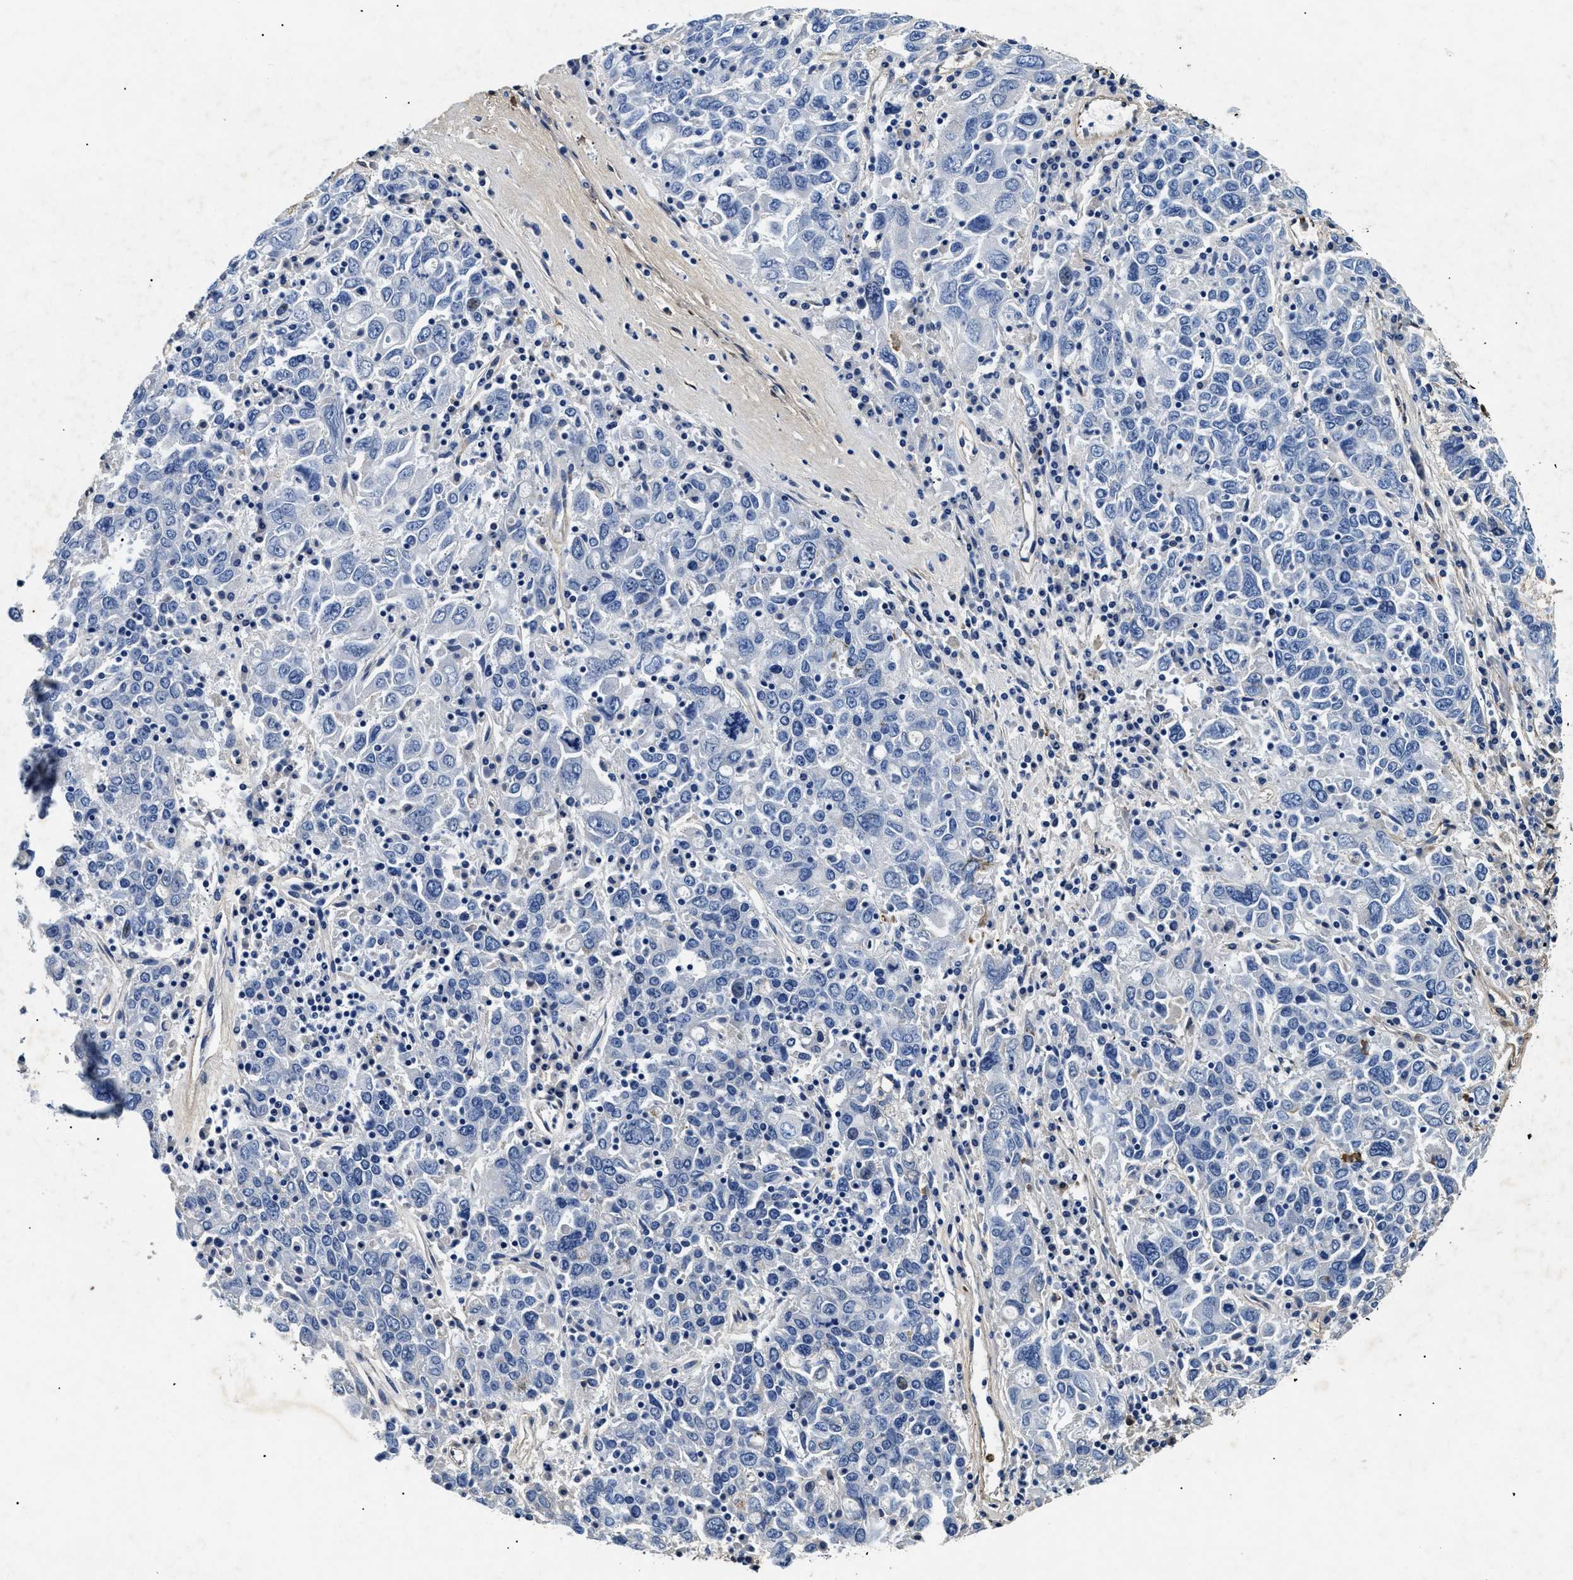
{"staining": {"intensity": "negative", "quantity": "none", "location": "none"}, "tissue": "ovarian cancer", "cell_type": "Tumor cells", "image_type": "cancer", "snomed": [{"axis": "morphology", "description": "Carcinoma, endometroid"}, {"axis": "topography", "description": "Ovary"}], "caption": "High power microscopy histopathology image of an immunohistochemistry (IHC) image of endometroid carcinoma (ovarian), revealing no significant positivity in tumor cells.", "gene": "LAMA3", "patient": {"sex": "female", "age": 62}}